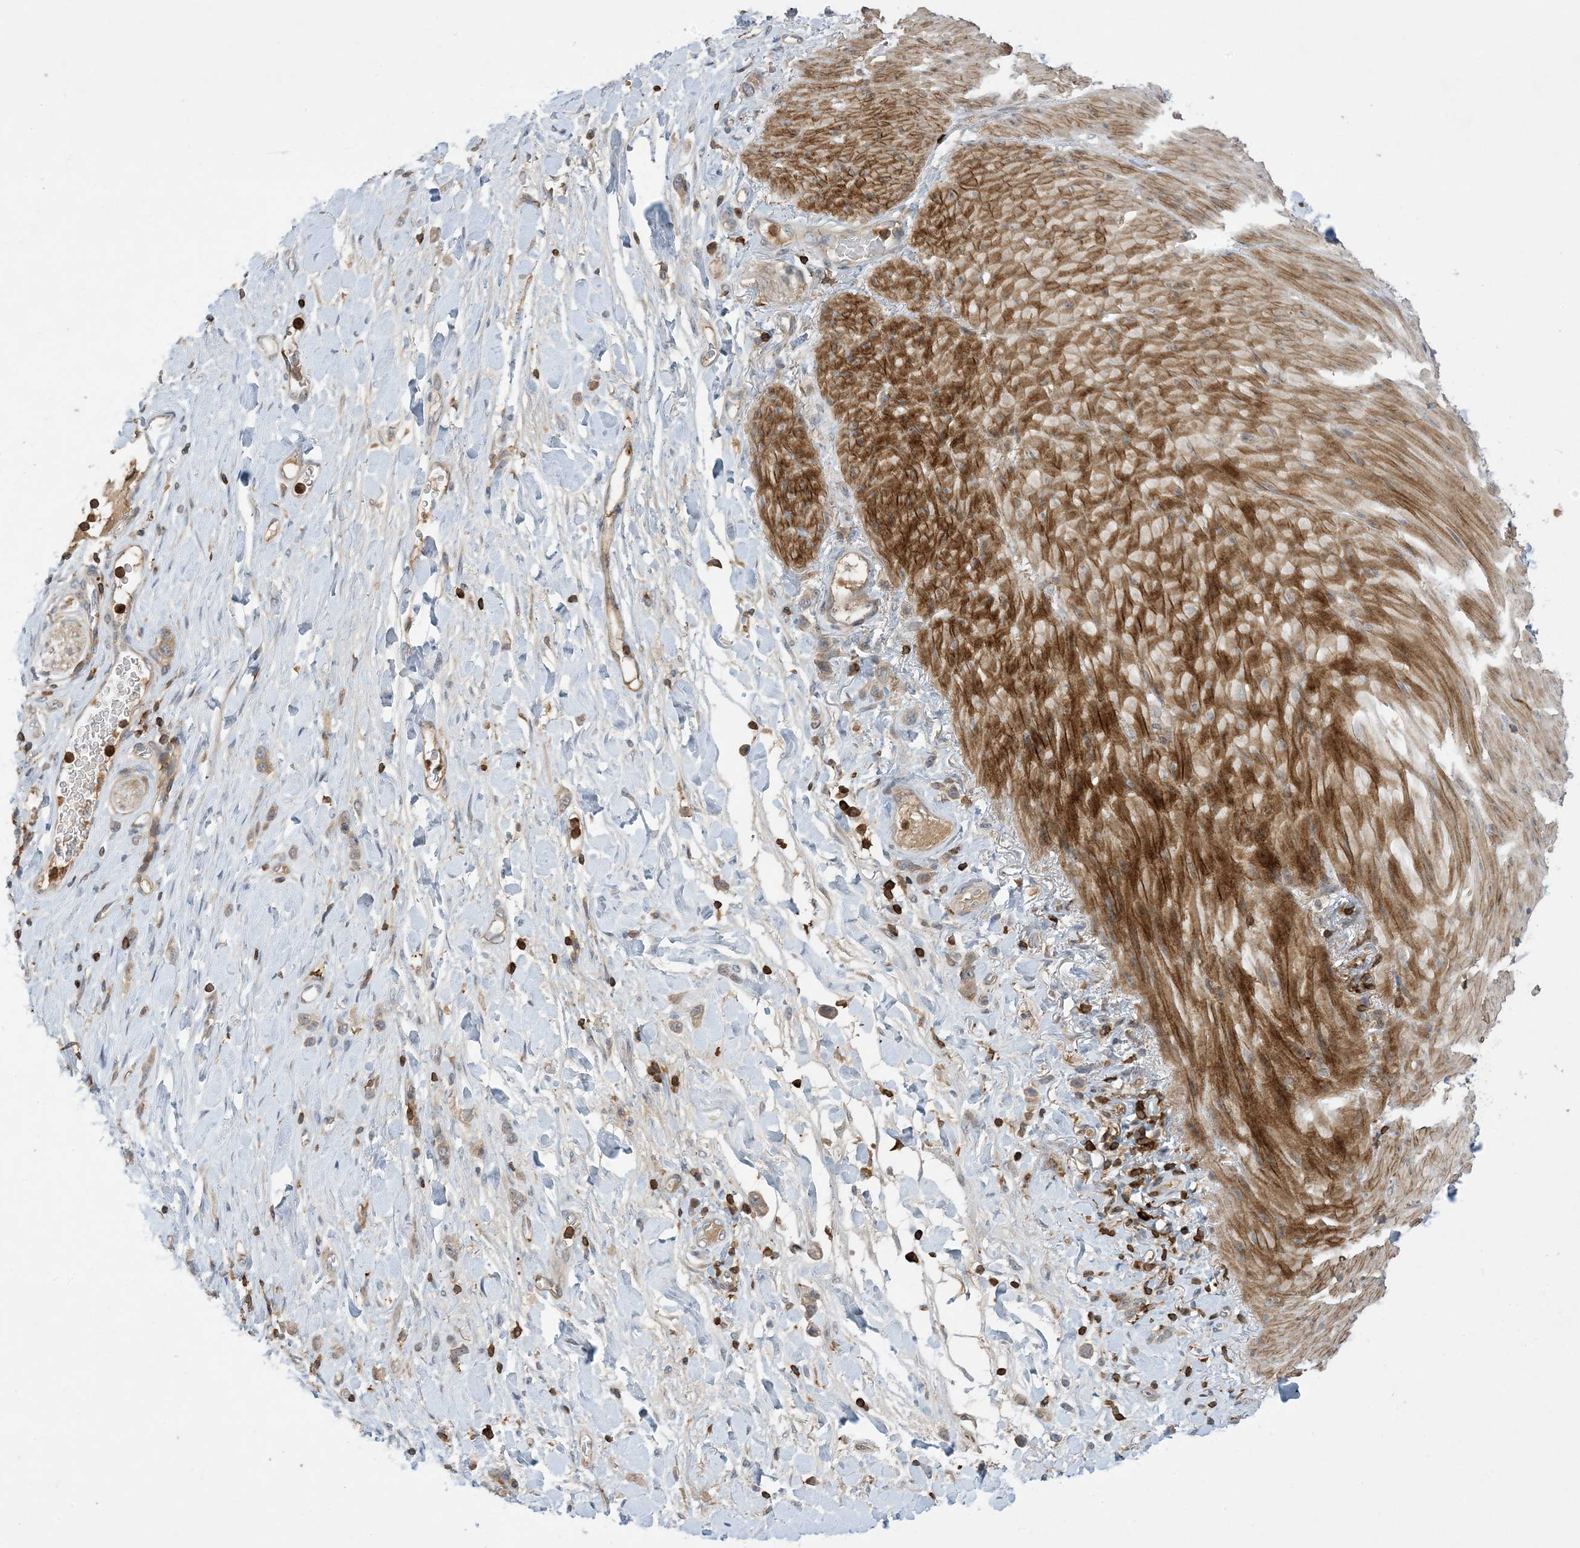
{"staining": {"intensity": "weak", "quantity": "25%-75%", "location": "cytoplasmic/membranous"}, "tissue": "stomach cancer", "cell_type": "Tumor cells", "image_type": "cancer", "snomed": [{"axis": "morphology", "description": "Adenocarcinoma, NOS"}, {"axis": "topography", "description": "Stomach"}], "caption": "Brown immunohistochemical staining in stomach cancer demonstrates weak cytoplasmic/membranous expression in about 25%-75% of tumor cells.", "gene": "AK9", "patient": {"sex": "female", "age": 65}}